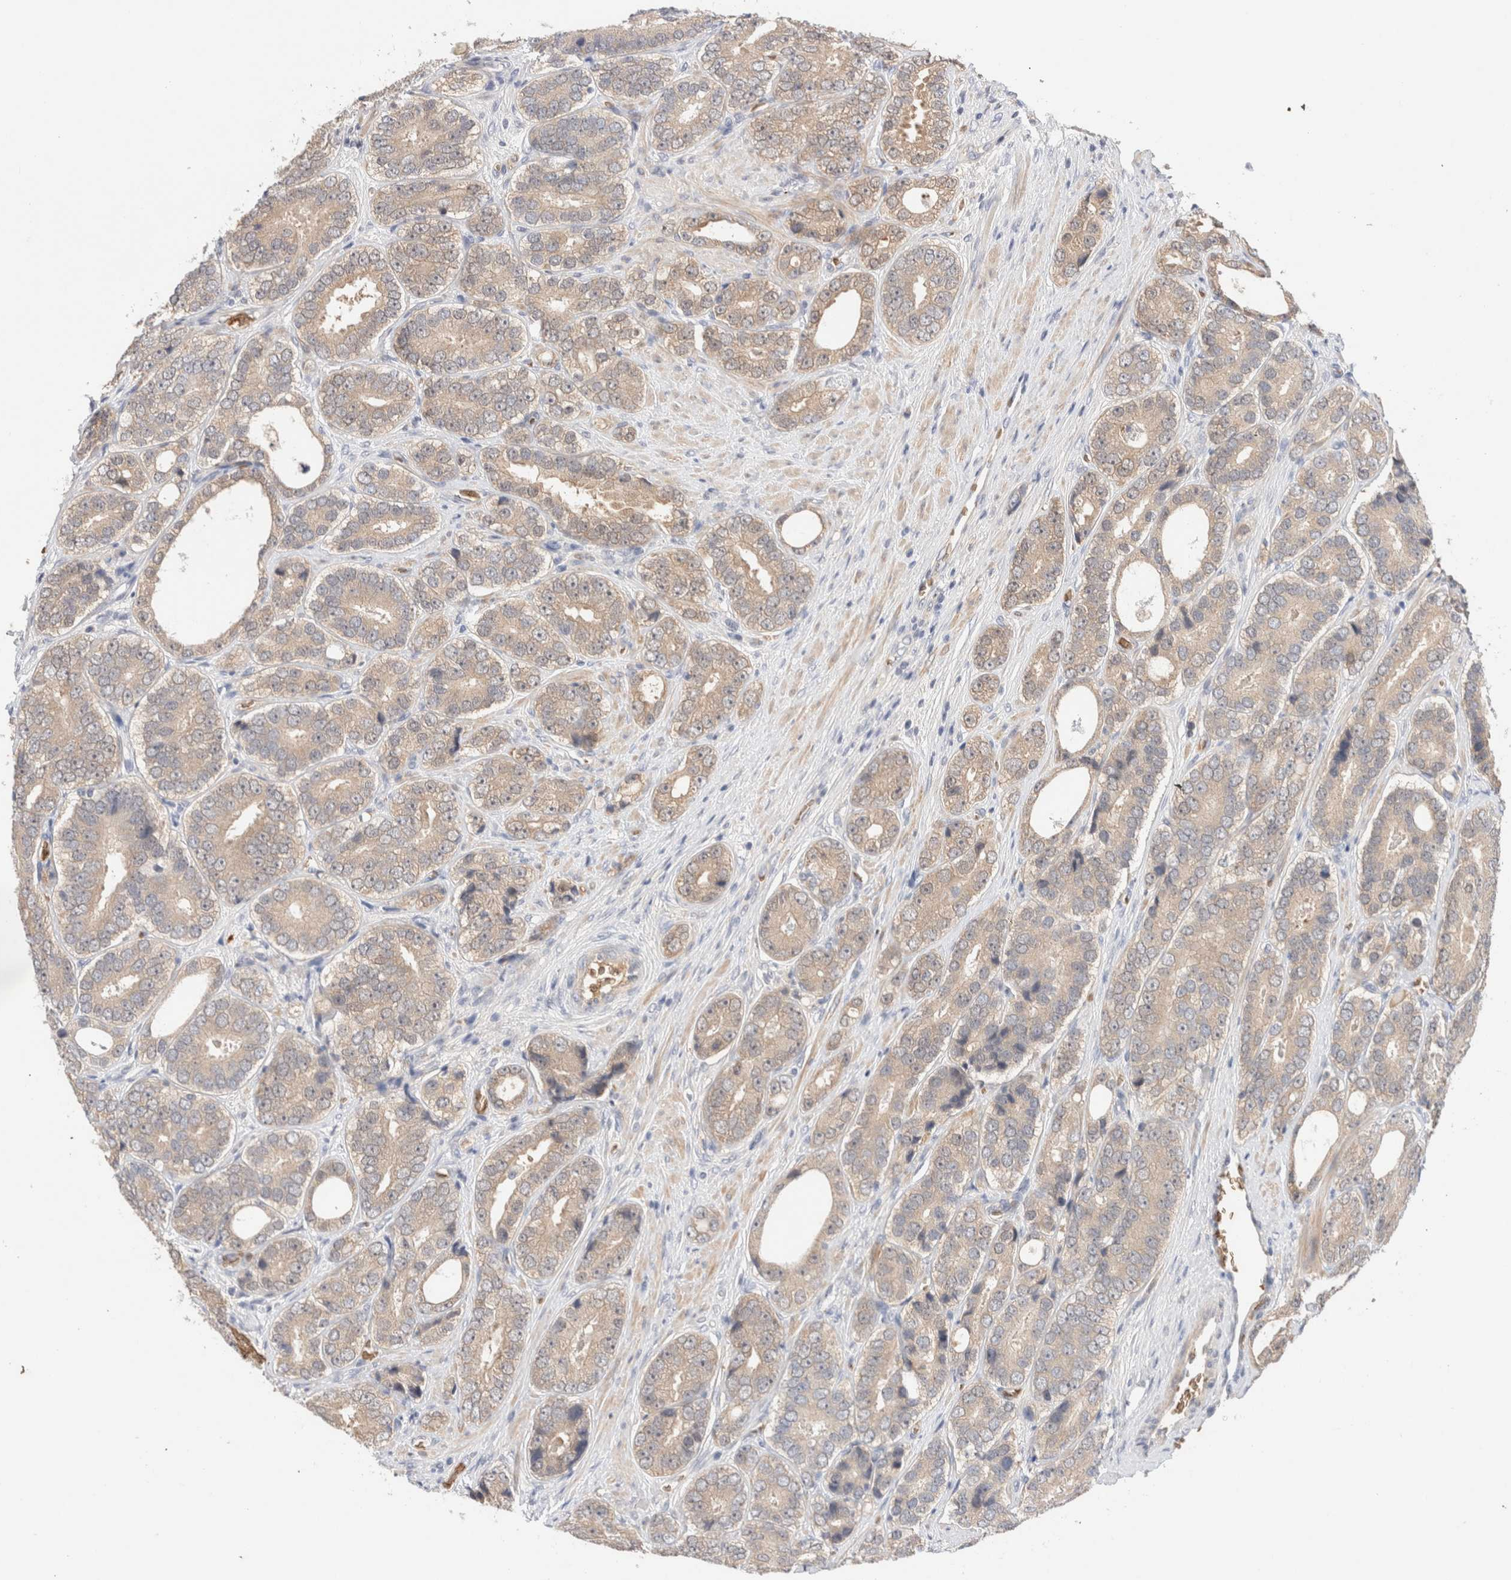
{"staining": {"intensity": "weak", "quantity": ">75%", "location": "cytoplasmic/membranous"}, "tissue": "prostate cancer", "cell_type": "Tumor cells", "image_type": "cancer", "snomed": [{"axis": "morphology", "description": "Adenocarcinoma, High grade"}, {"axis": "topography", "description": "Prostate"}], "caption": "Protein staining shows weak cytoplasmic/membranous staining in about >75% of tumor cells in high-grade adenocarcinoma (prostate).", "gene": "MST1", "patient": {"sex": "male", "age": 56}}